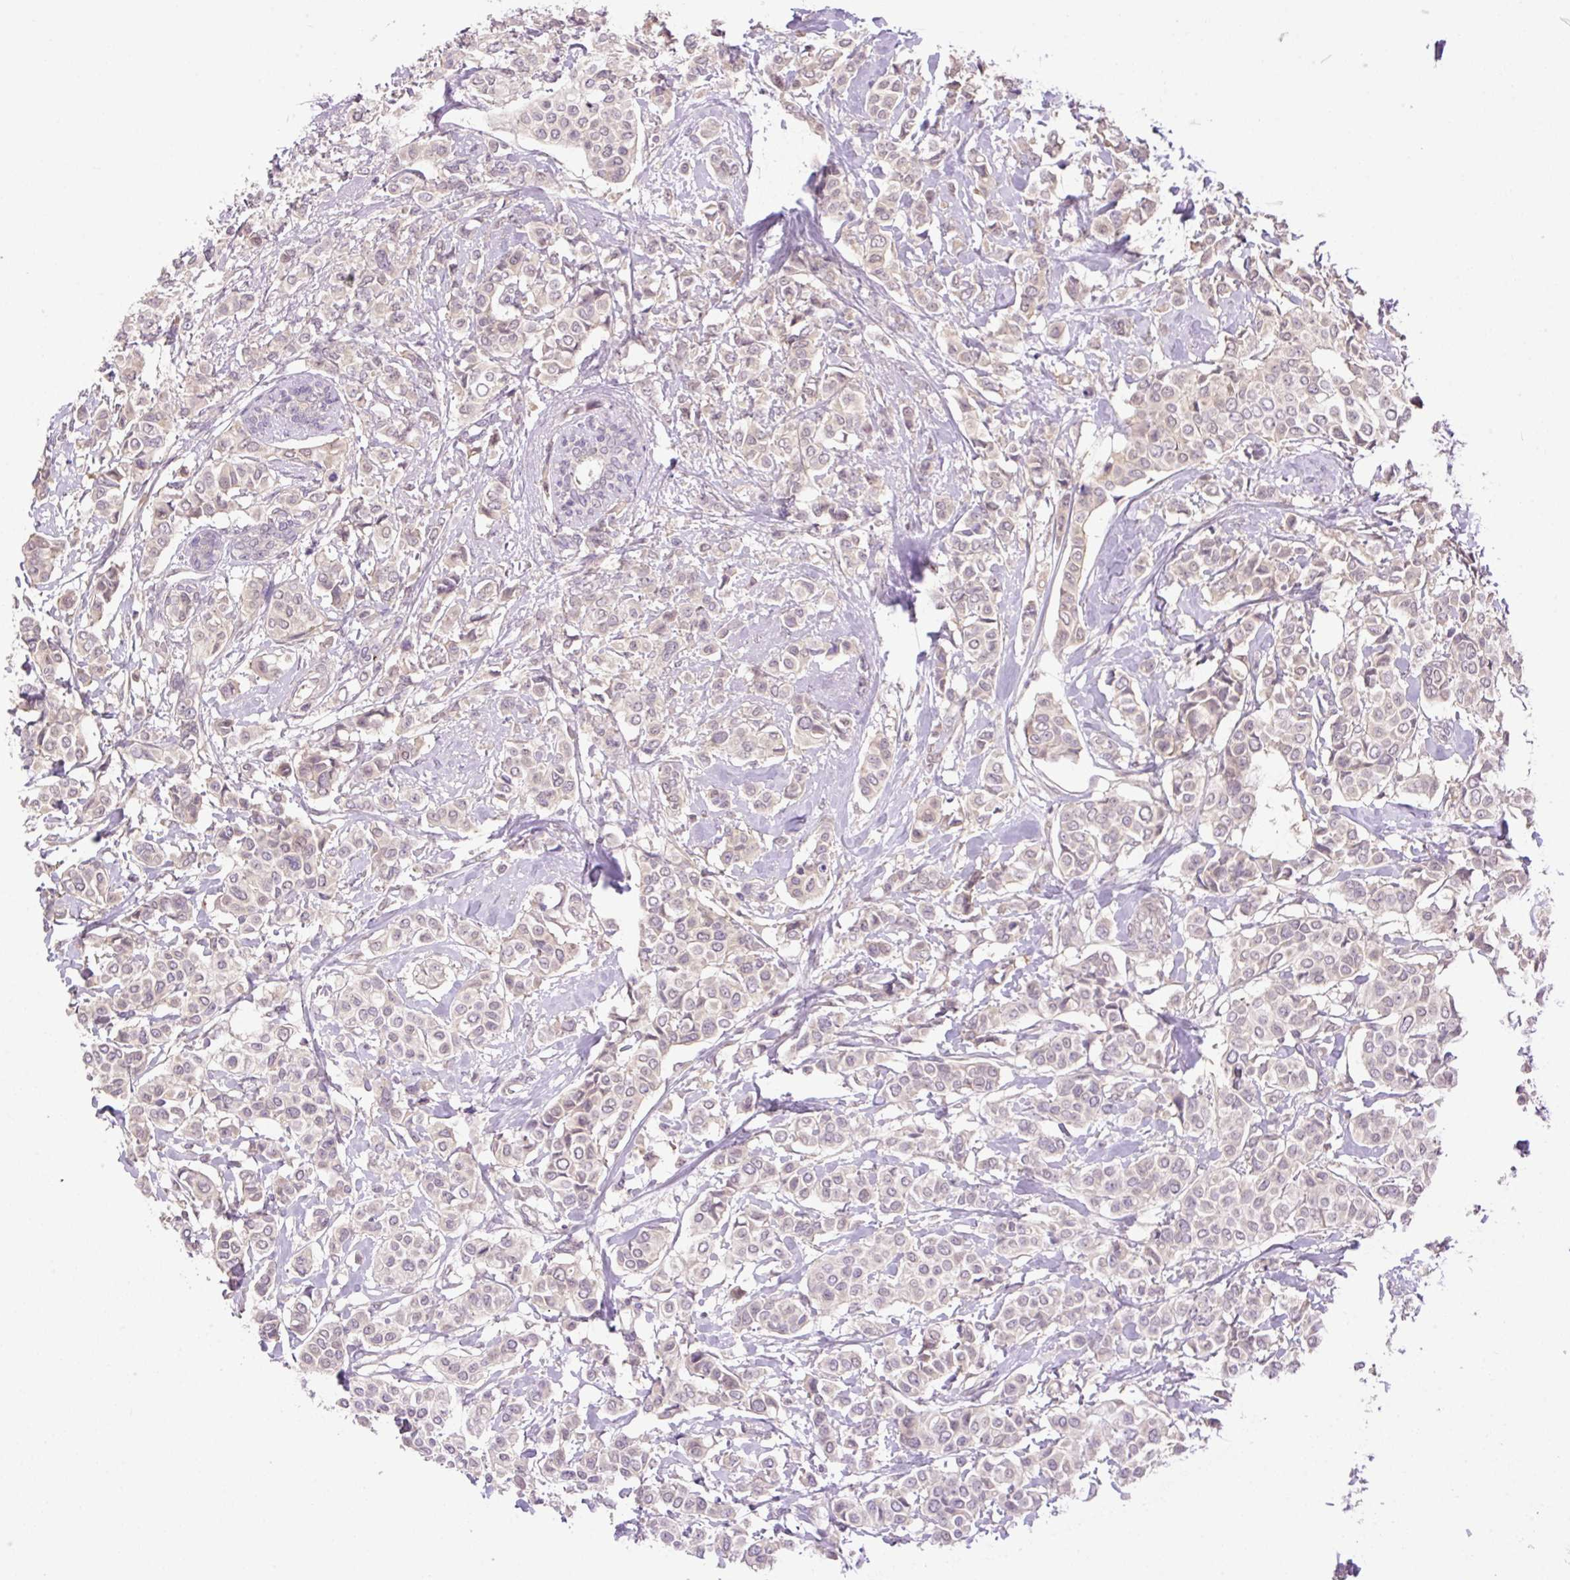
{"staining": {"intensity": "negative", "quantity": "none", "location": "none"}, "tissue": "breast cancer", "cell_type": "Tumor cells", "image_type": "cancer", "snomed": [{"axis": "morphology", "description": "Lobular carcinoma"}, {"axis": "topography", "description": "Breast"}], "caption": "Breast lobular carcinoma was stained to show a protein in brown. There is no significant expression in tumor cells. (Stains: DAB IHC with hematoxylin counter stain, Microscopy: brightfield microscopy at high magnification).", "gene": "HABP4", "patient": {"sex": "female", "age": 51}}